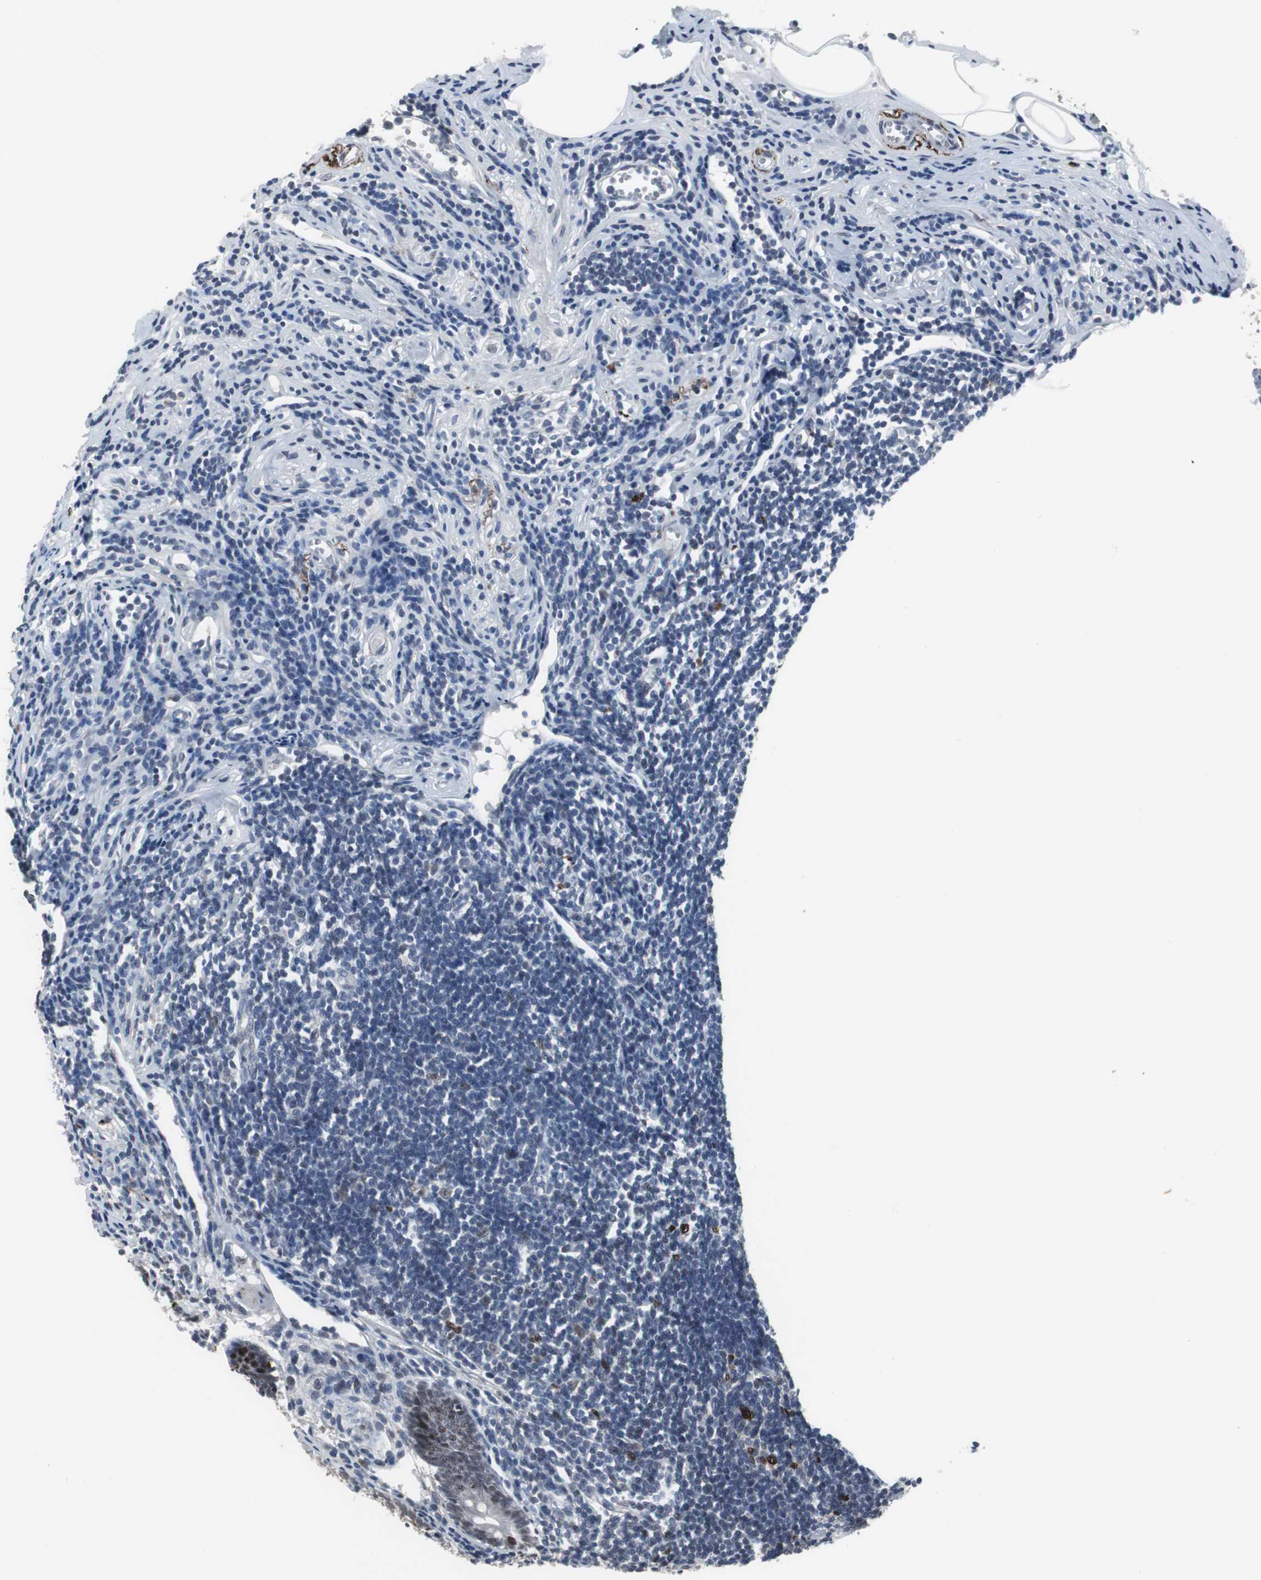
{"staining": {"intensity": "moderate", "quantity": ">75%", "location": "nuclear"}, "tissue": "appendix", "cell_type": "Glandular cells", "image_type": "normal", "snomed": [{"axis": "morphology", "description": "Normal tissue, NOS"}, {"axis": "topography", "description": "Appendix"}], "caption": "High-power microscopy captured an immunohistochemistry image of normal appendix, revealing moderate nuclear positivity in about >75% of glandular cells.", "gene": "FOXP4", "patient": {"sex": "female", "age": 50}}